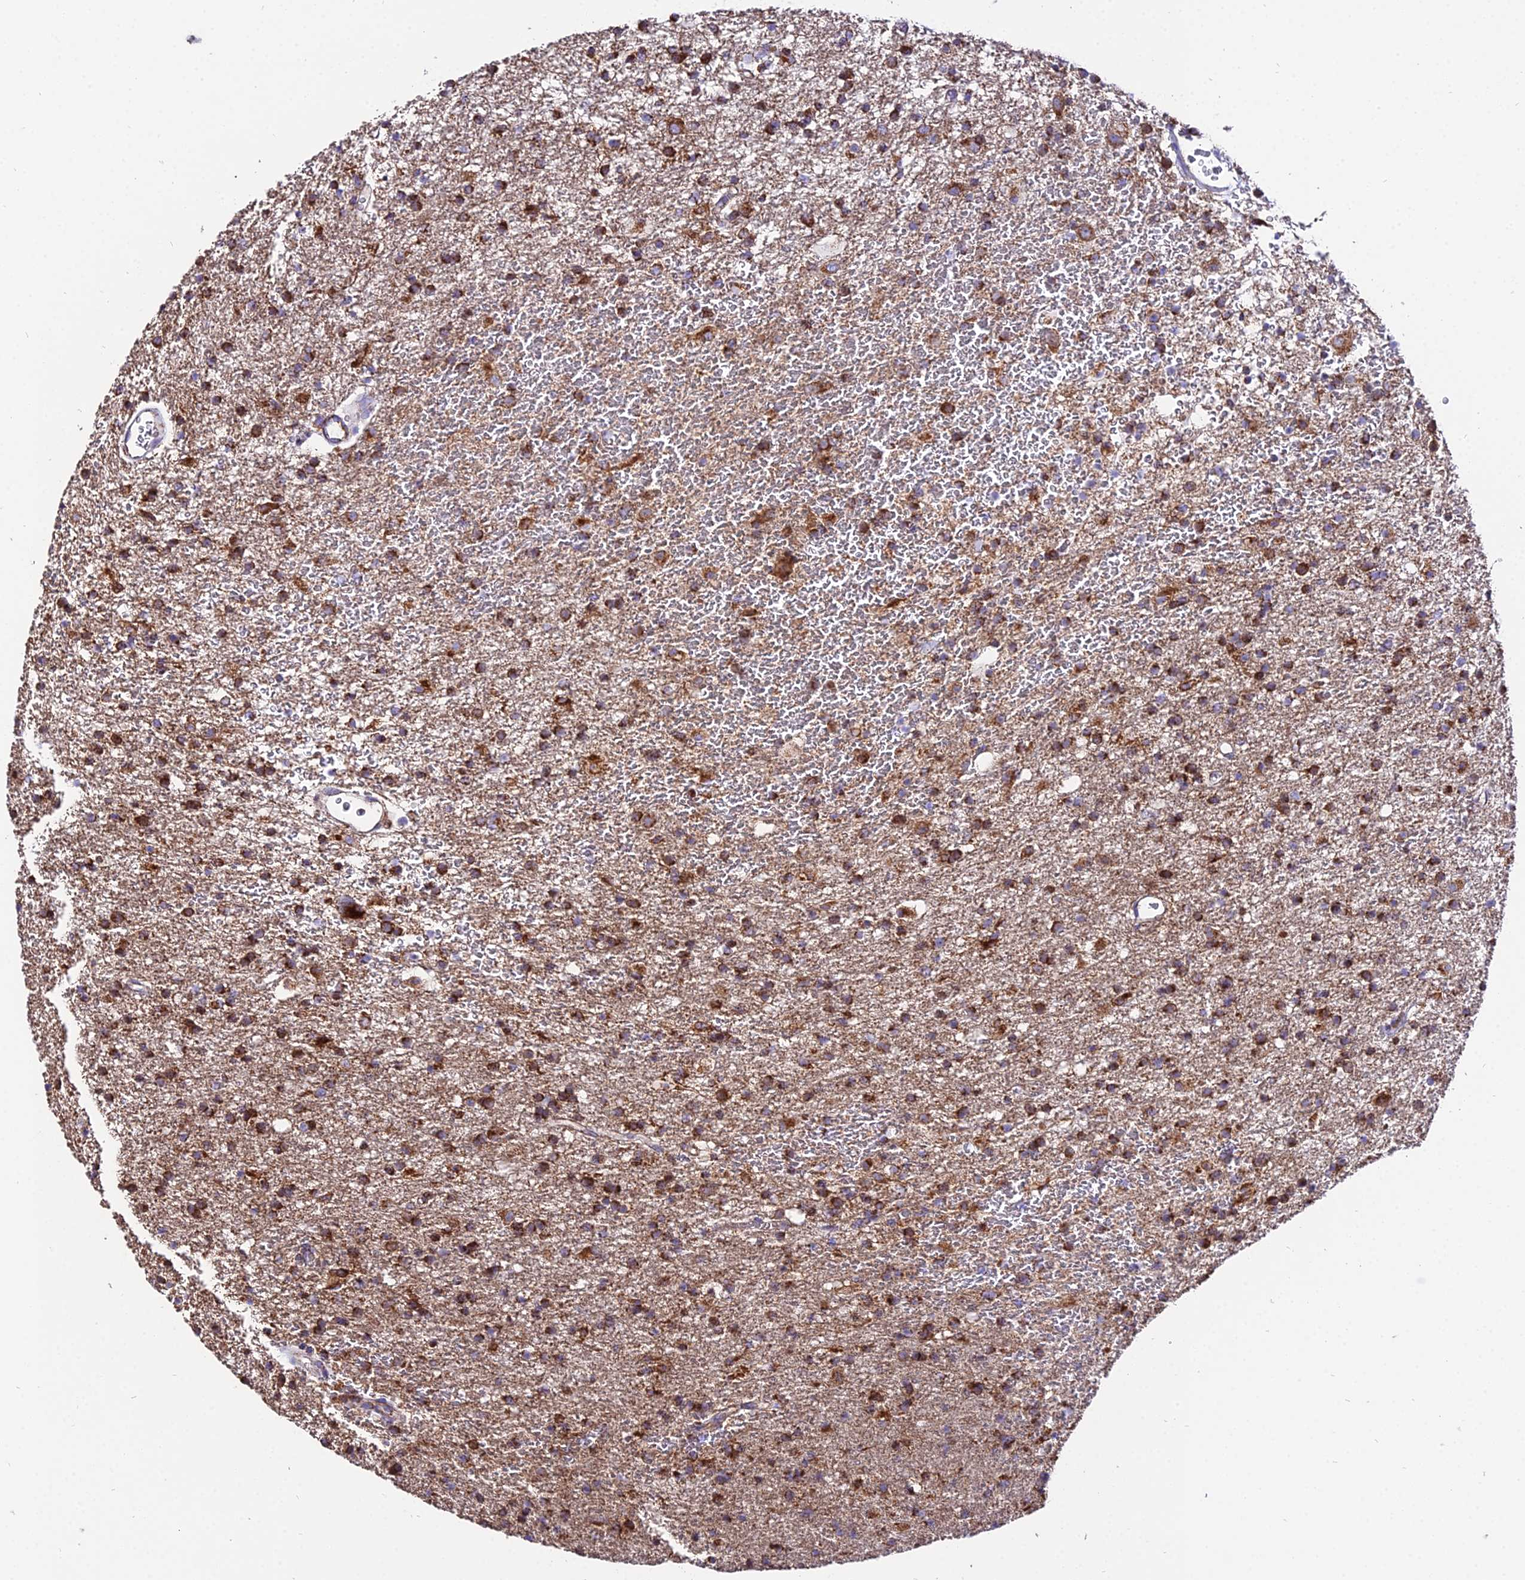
{"staining": {"intensity": "strong", "quantity": ">75%", "location": "cytoplasmic/membranous"}, "tissue": "glioma", "cell_type": "Tumor cells", "image_type": "cancer", "snomed": [{"axis": "morphology", "description": "Glioma, malignant, Low grade"}, {"axis": "topography", "description": "Brain"}], "caption": "High-magnification brightfield microscopy of malignant low-grade glioma stained with DAB (brown) and counterstained with hematoxylin (blue). tumor cells exhibit strong cytoplasmic/membranous positivity is present in about>75% of cells. The protein is stained brown, and the nuclei are stained in blue (DAB (3,3'-diaminobenzidine) IHC with brightfield microscopy, high magnification).", "gene": "OCIAD1", "patient": {"sex": "male", "age": 65}}